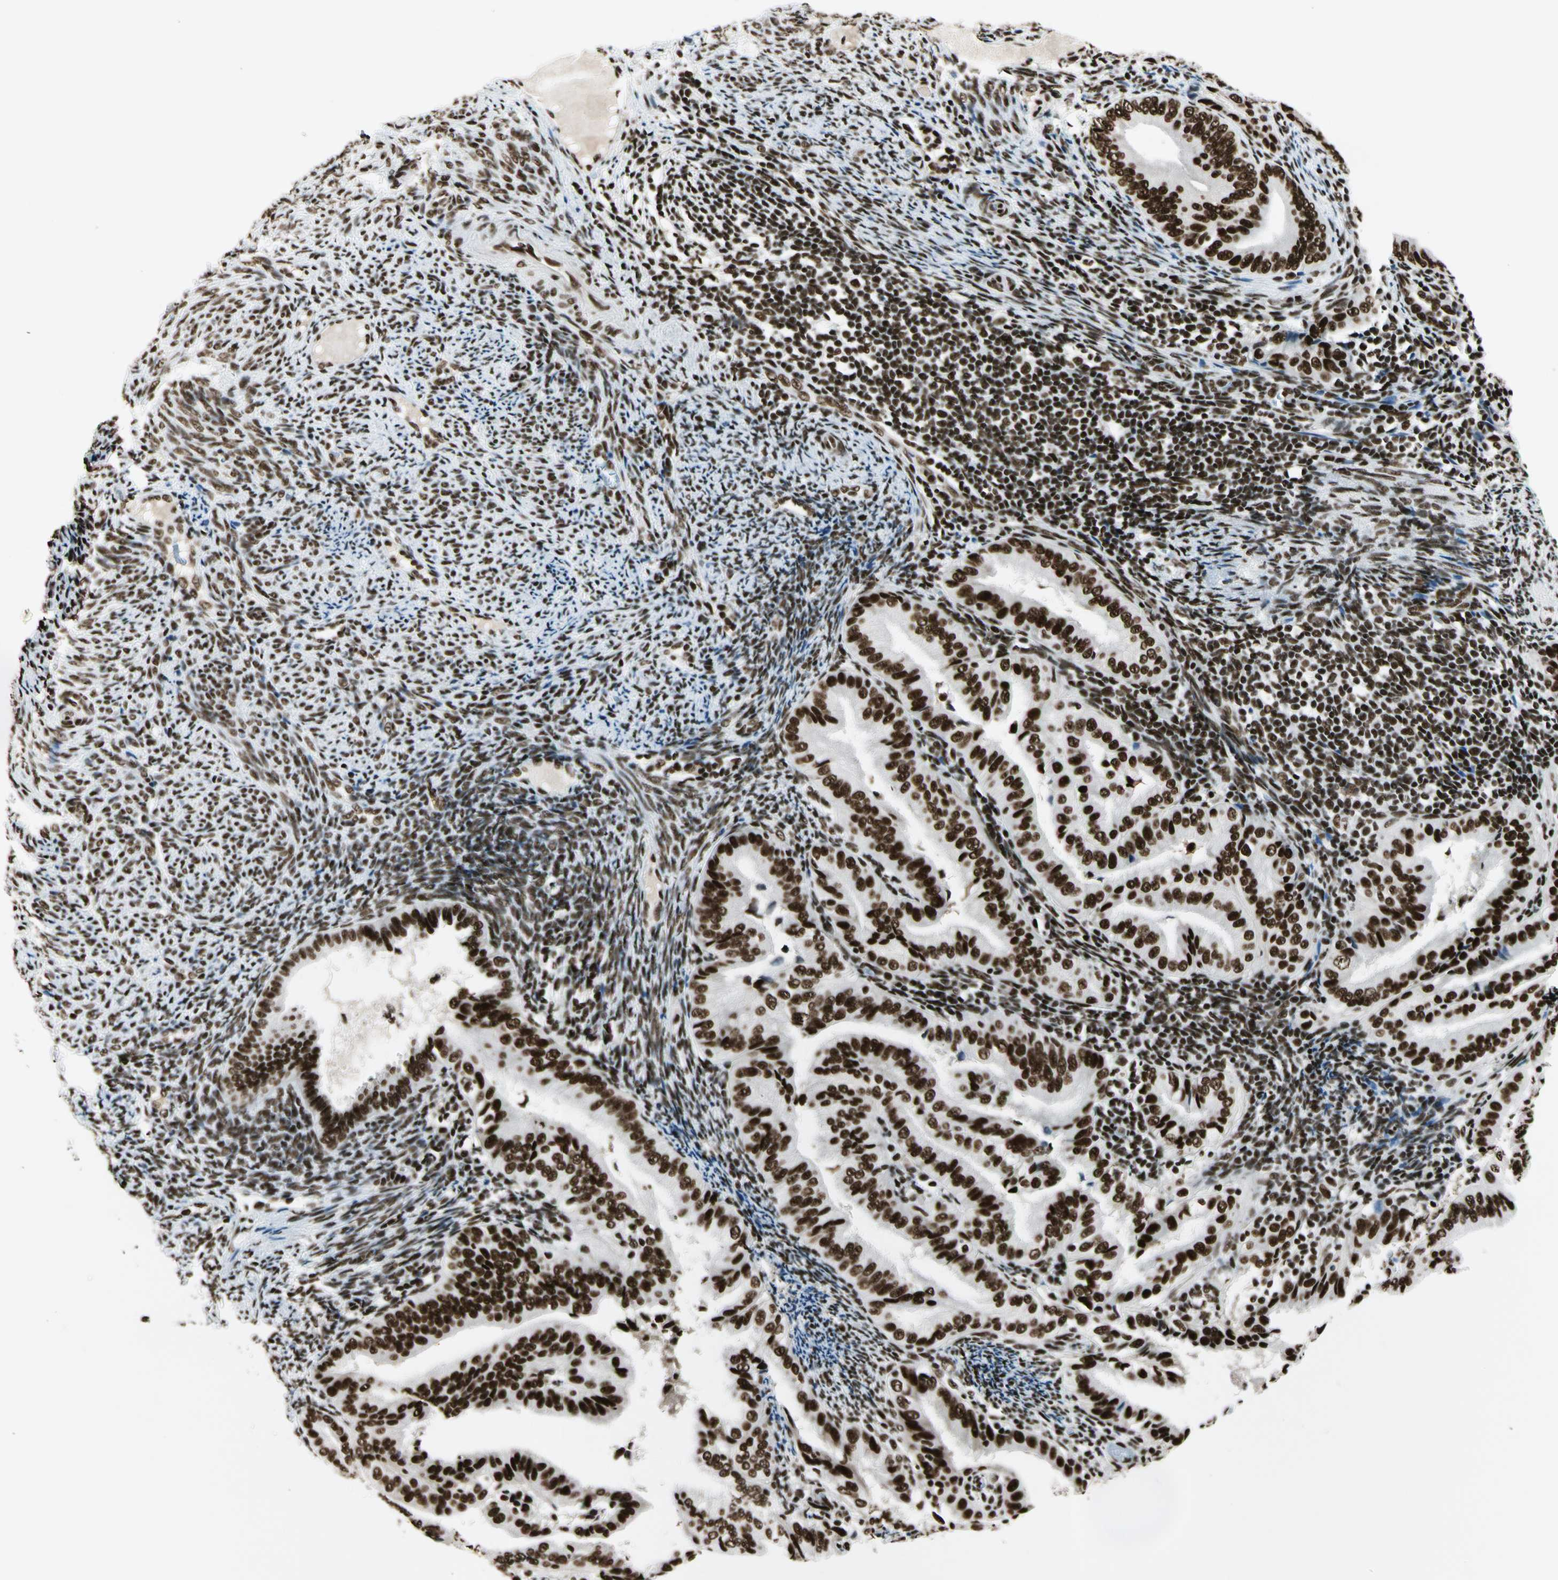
{"staining": {"intensity": "strong", "quantity": ">75%", "location": "nuclear"}, "tissue": "endometrial cancer", "cell_type": "Tumor cells", "image_type": "cancer", "snomed": [{"axis": "morphology", "description": "Adenocarcinoma, NOS"}, {"axis": "topography", "description": "Endometrium"}], "caption": "Protein expression analysis of human endometrial cancer (adenocarcinoma) reveals strong nuclear staining in about >75% of tumor cells. (DAB (3,3'-diaminobenzidine) IHC with brightfield microscopy, high magnification).", "gene": "CCAR1", "patient": {"sex": "female", "age": 58}}